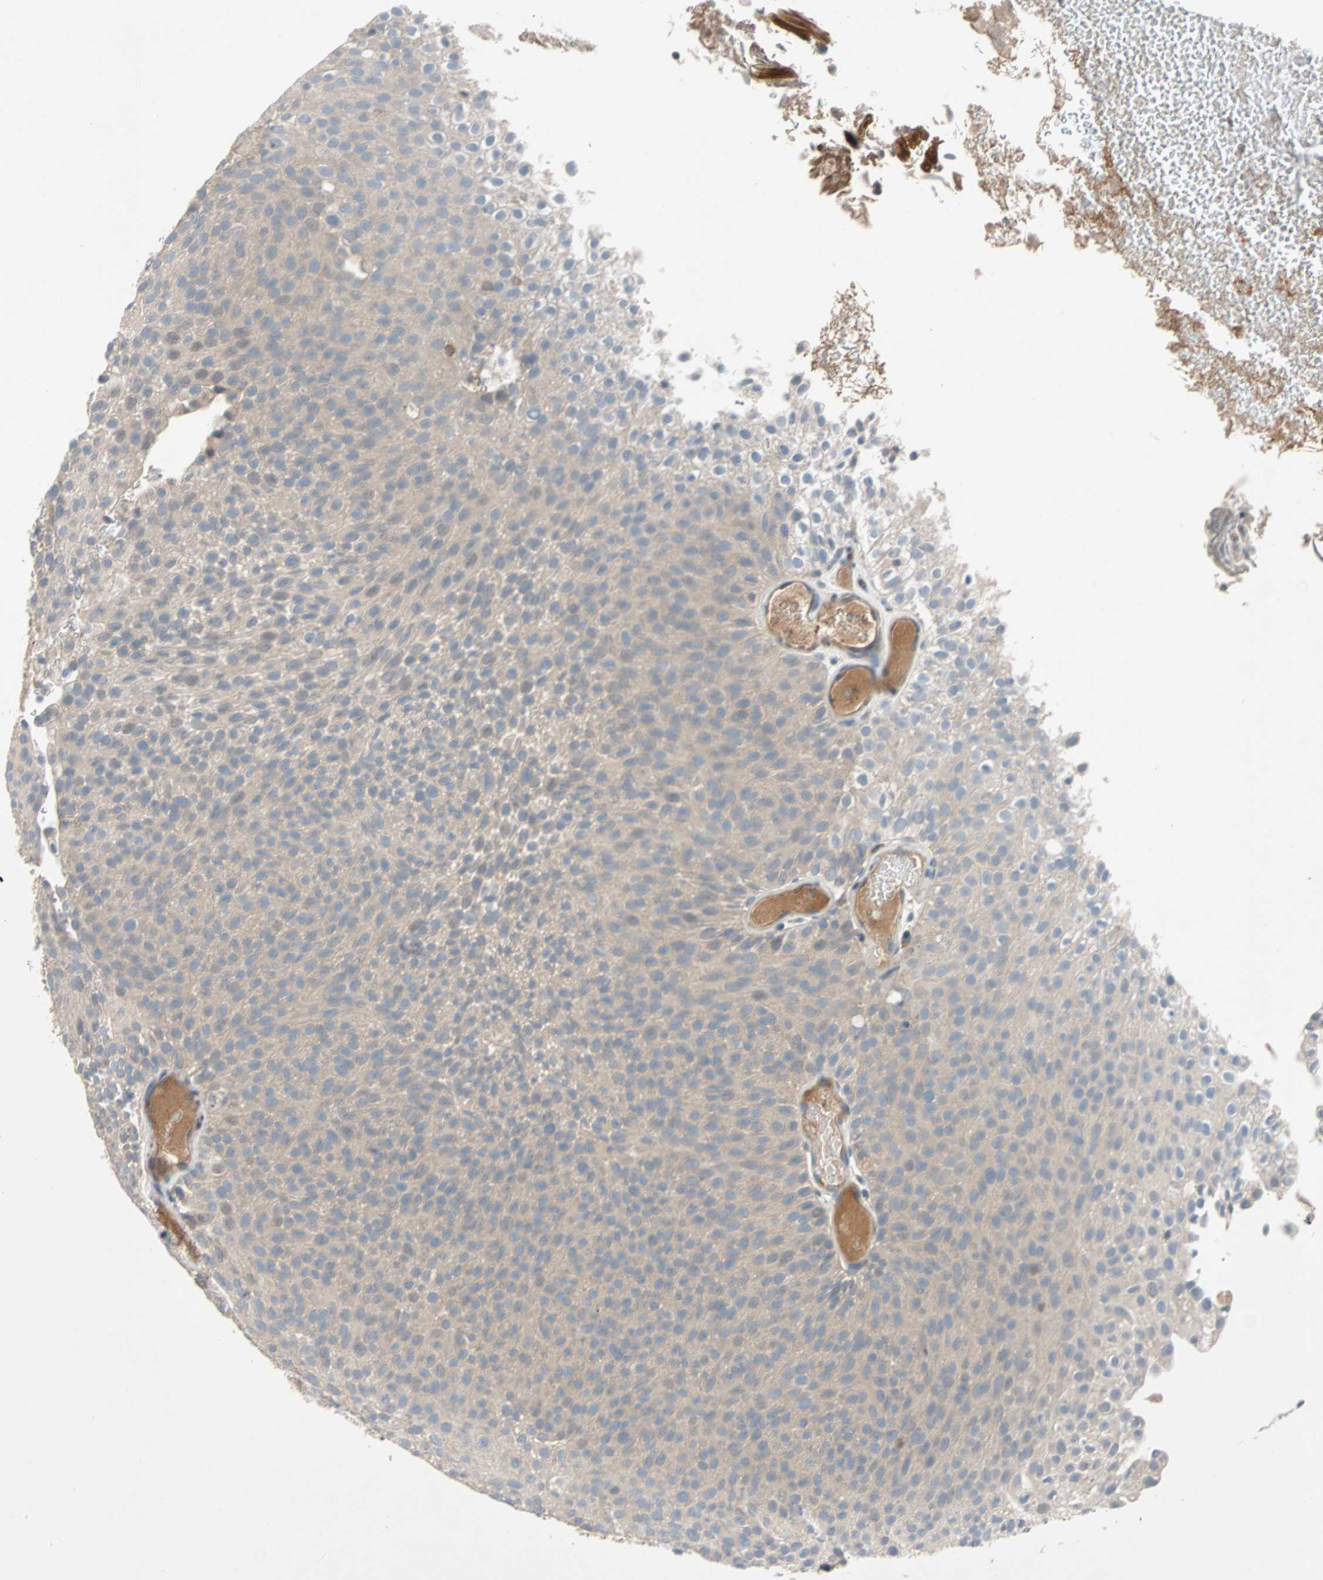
{"staining": {"intensity": "negative", "quantity": "none", "location": "none"}, "tissue": "urothelial cancer", "cell_type": "Tumor cells", "image_type": "cancer", "snomed": [{"axis": "morphology", "description": "Urothelial carcinoma, Low grade"}, {"axis": "topography", "description": "Urinary bladder"}], "caption": "Immunohistochemistry (IHC) photomicrograph of human urothelial cancer stained for a protein (brown), which demonstrates no positivity in tumor cells.", "gene": "MAP4K1", "patient": {"sex": "male", "age": 78}}